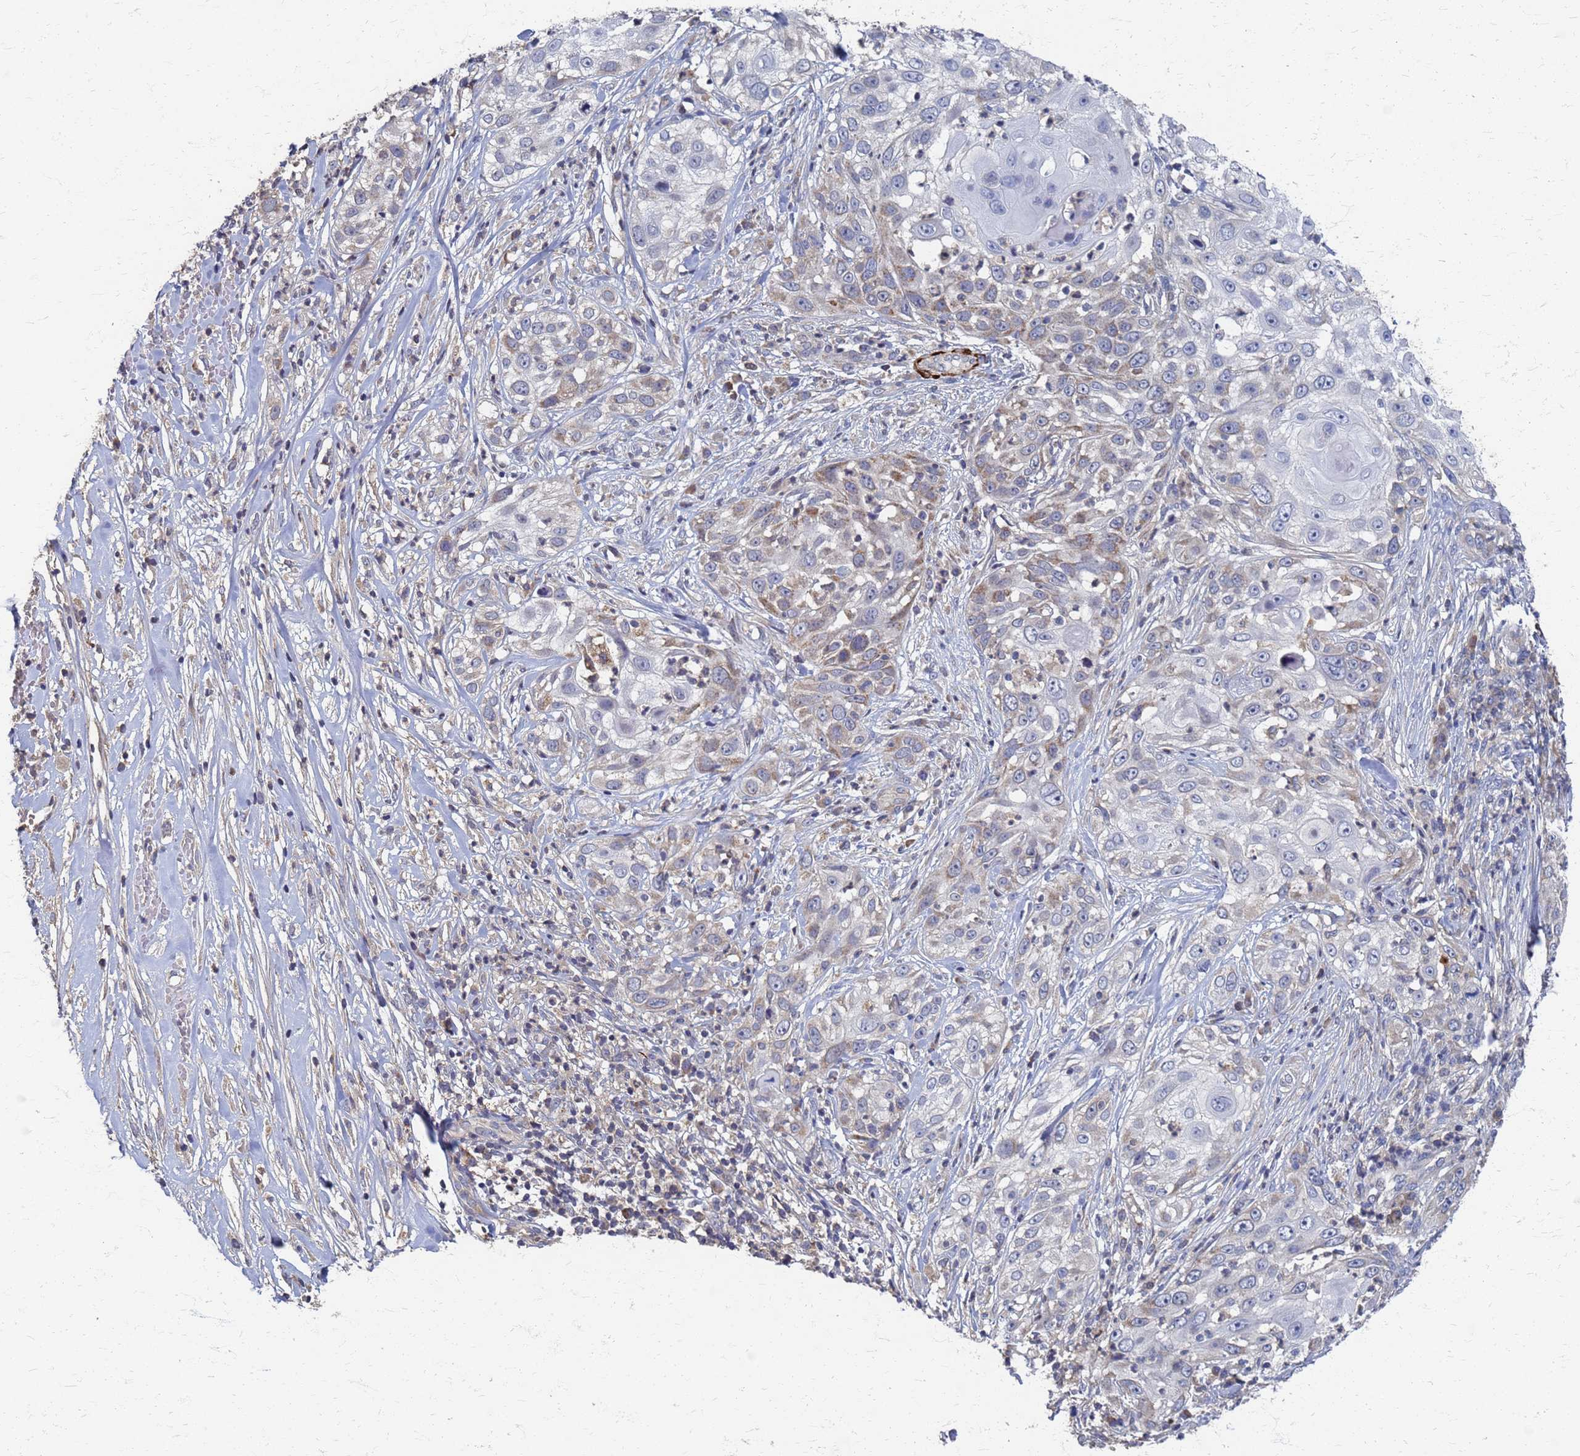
{"staining": {"intensity": "weak", "quantity": "<25%", "location": "cytoplasmic/membranous"}, "tissue": "skin cancer", "cell_type": "Tumor cells", "image_type": "cancer", "snomed": [{"axis": "morphology", "description": "Squamous cell carcinoma, NOS"}, {"axis": "topography", "description": "Skin"}], "caption": "The IHC photomicrograph has no significant expression in tumor cells of skin cancer tissue.", "gene": "ATPAF1", "patient": {"sex": "female", "age": 44}}